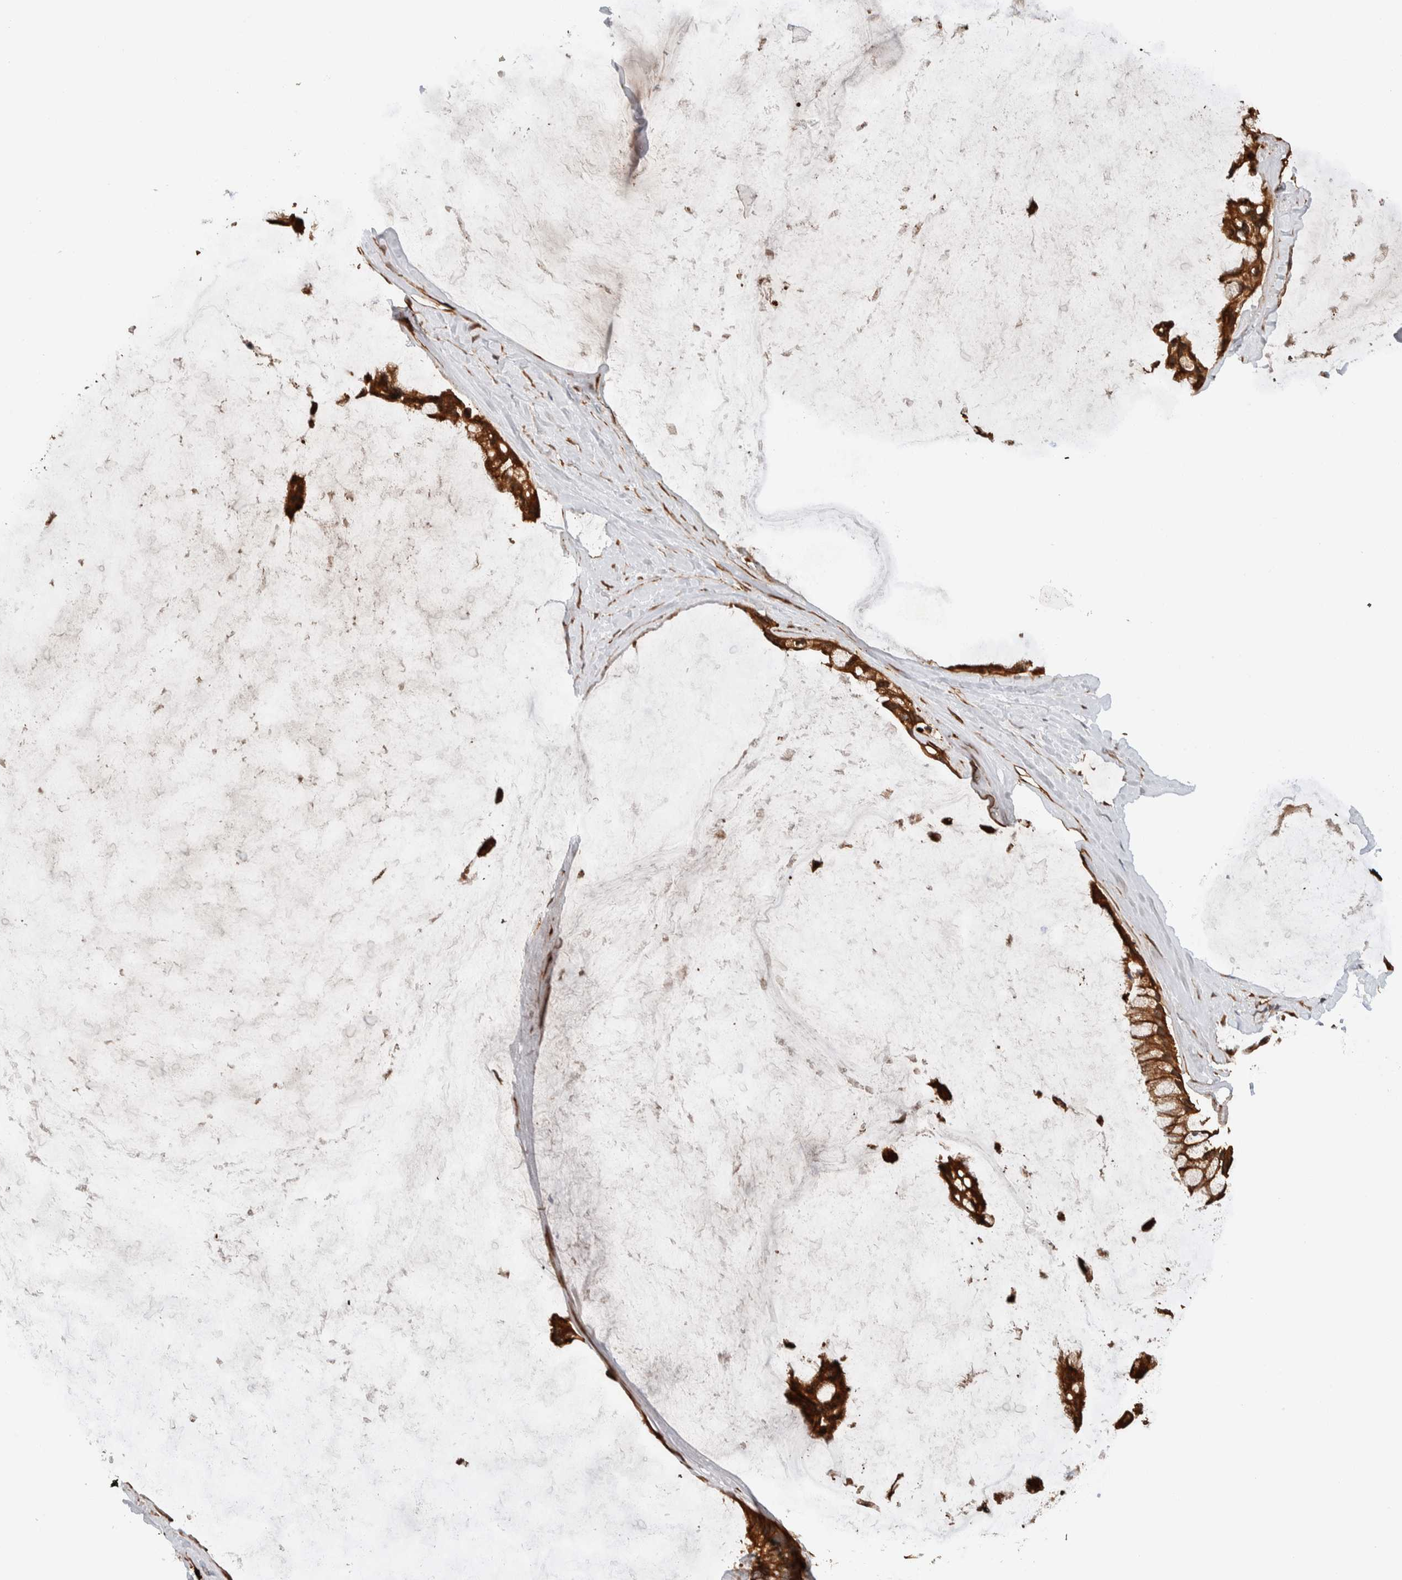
{"staining": {"intensity": "strong", "quantity": ">75%", "location": "cytoplasmic/membranous"}, "tissue": "ovarian cancer", "cell_type": "Tumor cells", "image_type": "cancer", "snomed": [{"axis": "morphology", "description": "Cystadenocarcinoma, mucinous, NOS"}, {"axis": "topography", "description": "Ovary"}], "caption": "IHC of human ovarian cancer (mucinous cystadenocarcinoma) reveals high levels of strong cytoplasmic/membranous staining in about >75% of tumor cells. Using DAB (brown) and hematoxylin (blue) stains, captured at high magnification using brightfield microscopy.", "gene": "SYNRG", "patient": {"sex": "female", "age": 39}}